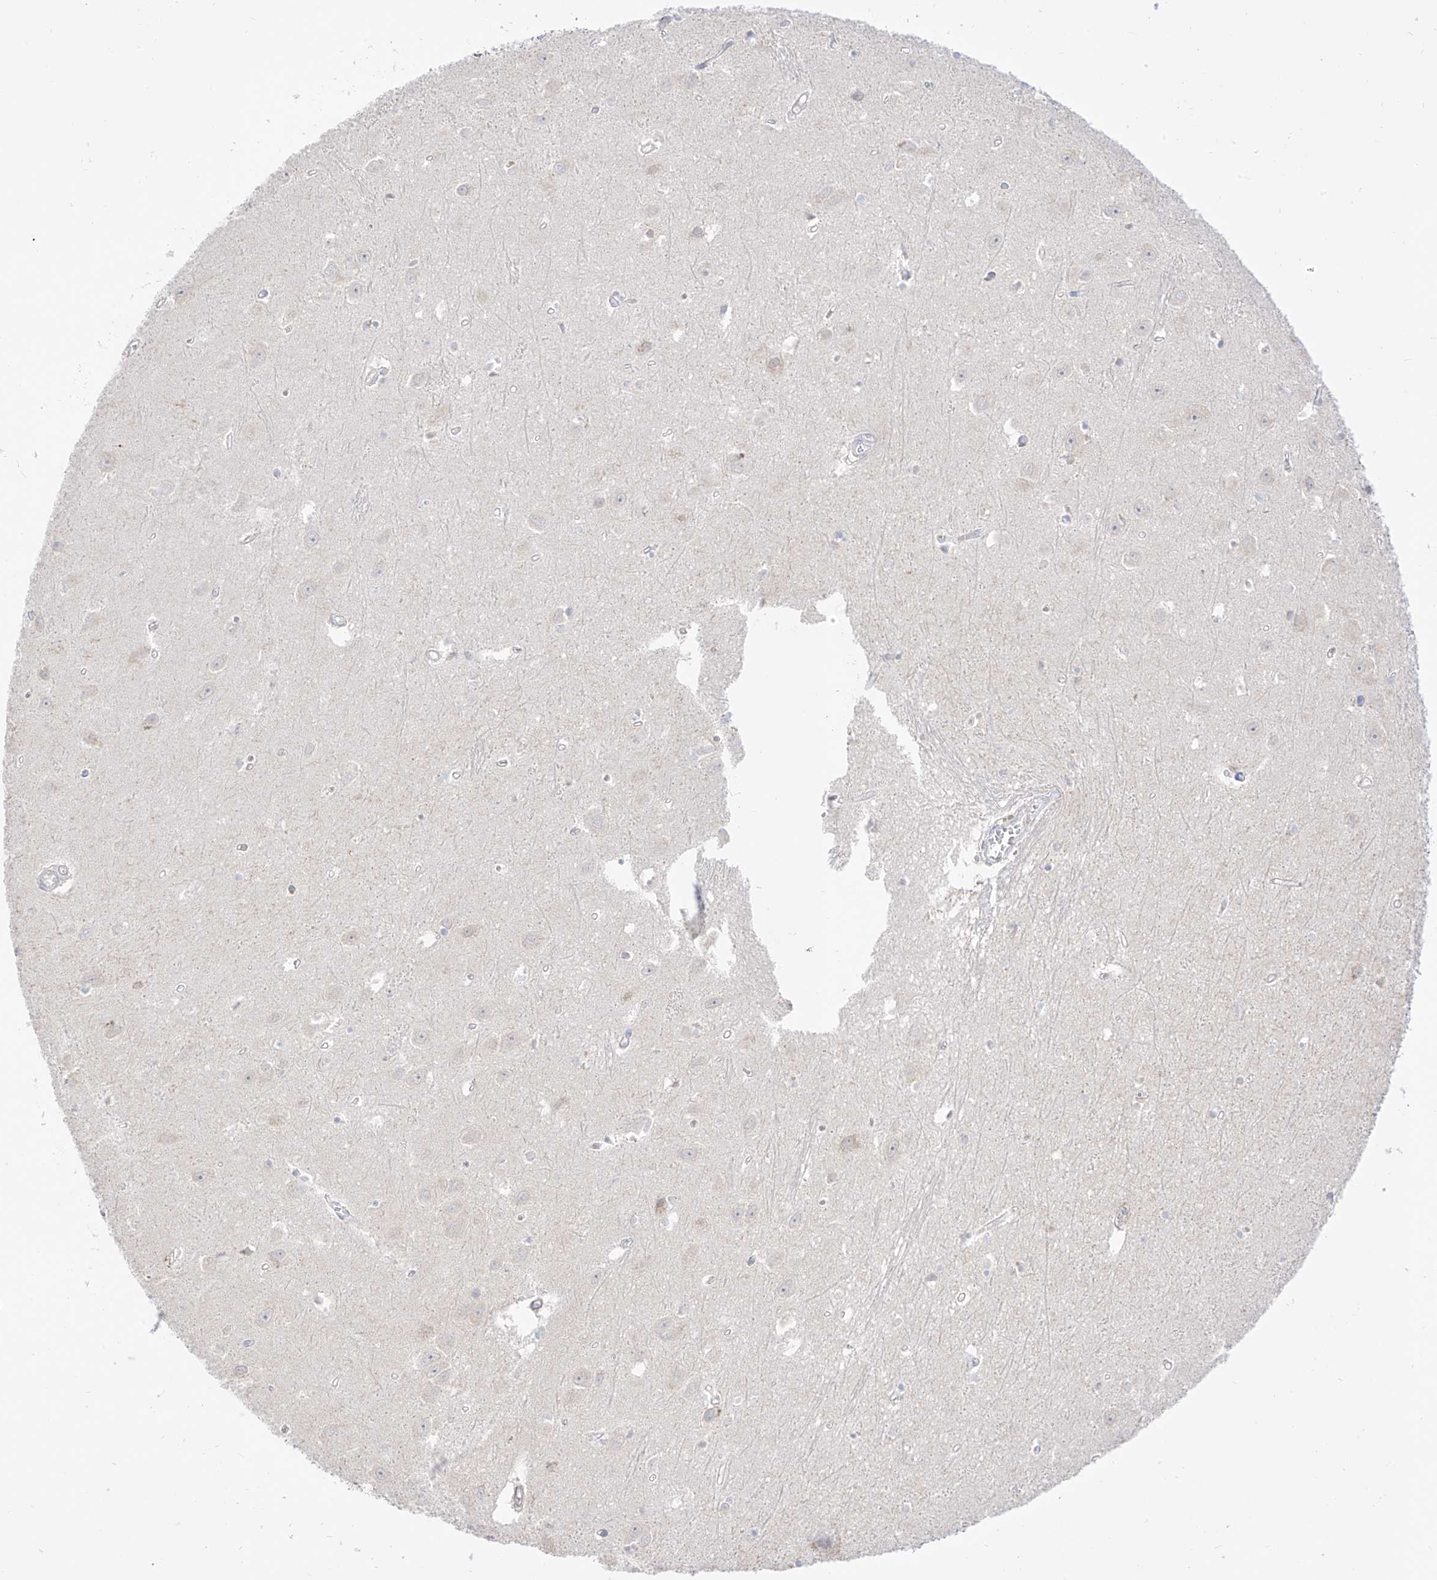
{"staining": {"intensity": "negative", "quantity": "none", "location": "none"}, "tissue": "hippocampus", "cell_type": "Glial cells", "image_type": "normal", "snomed": [{"axis": "morphology", "description": "Normal tissue, NOS"}, {"axis": "topography", "description": "Hippocampus"}], "caption": "Immunohistochemistry micrograph of benign human hippocampus stained for a protein (brown), which demonstrates no positivity in glial cells.", "gene": "SYTL3", "patient": {"sex": "female", "age": 64}}